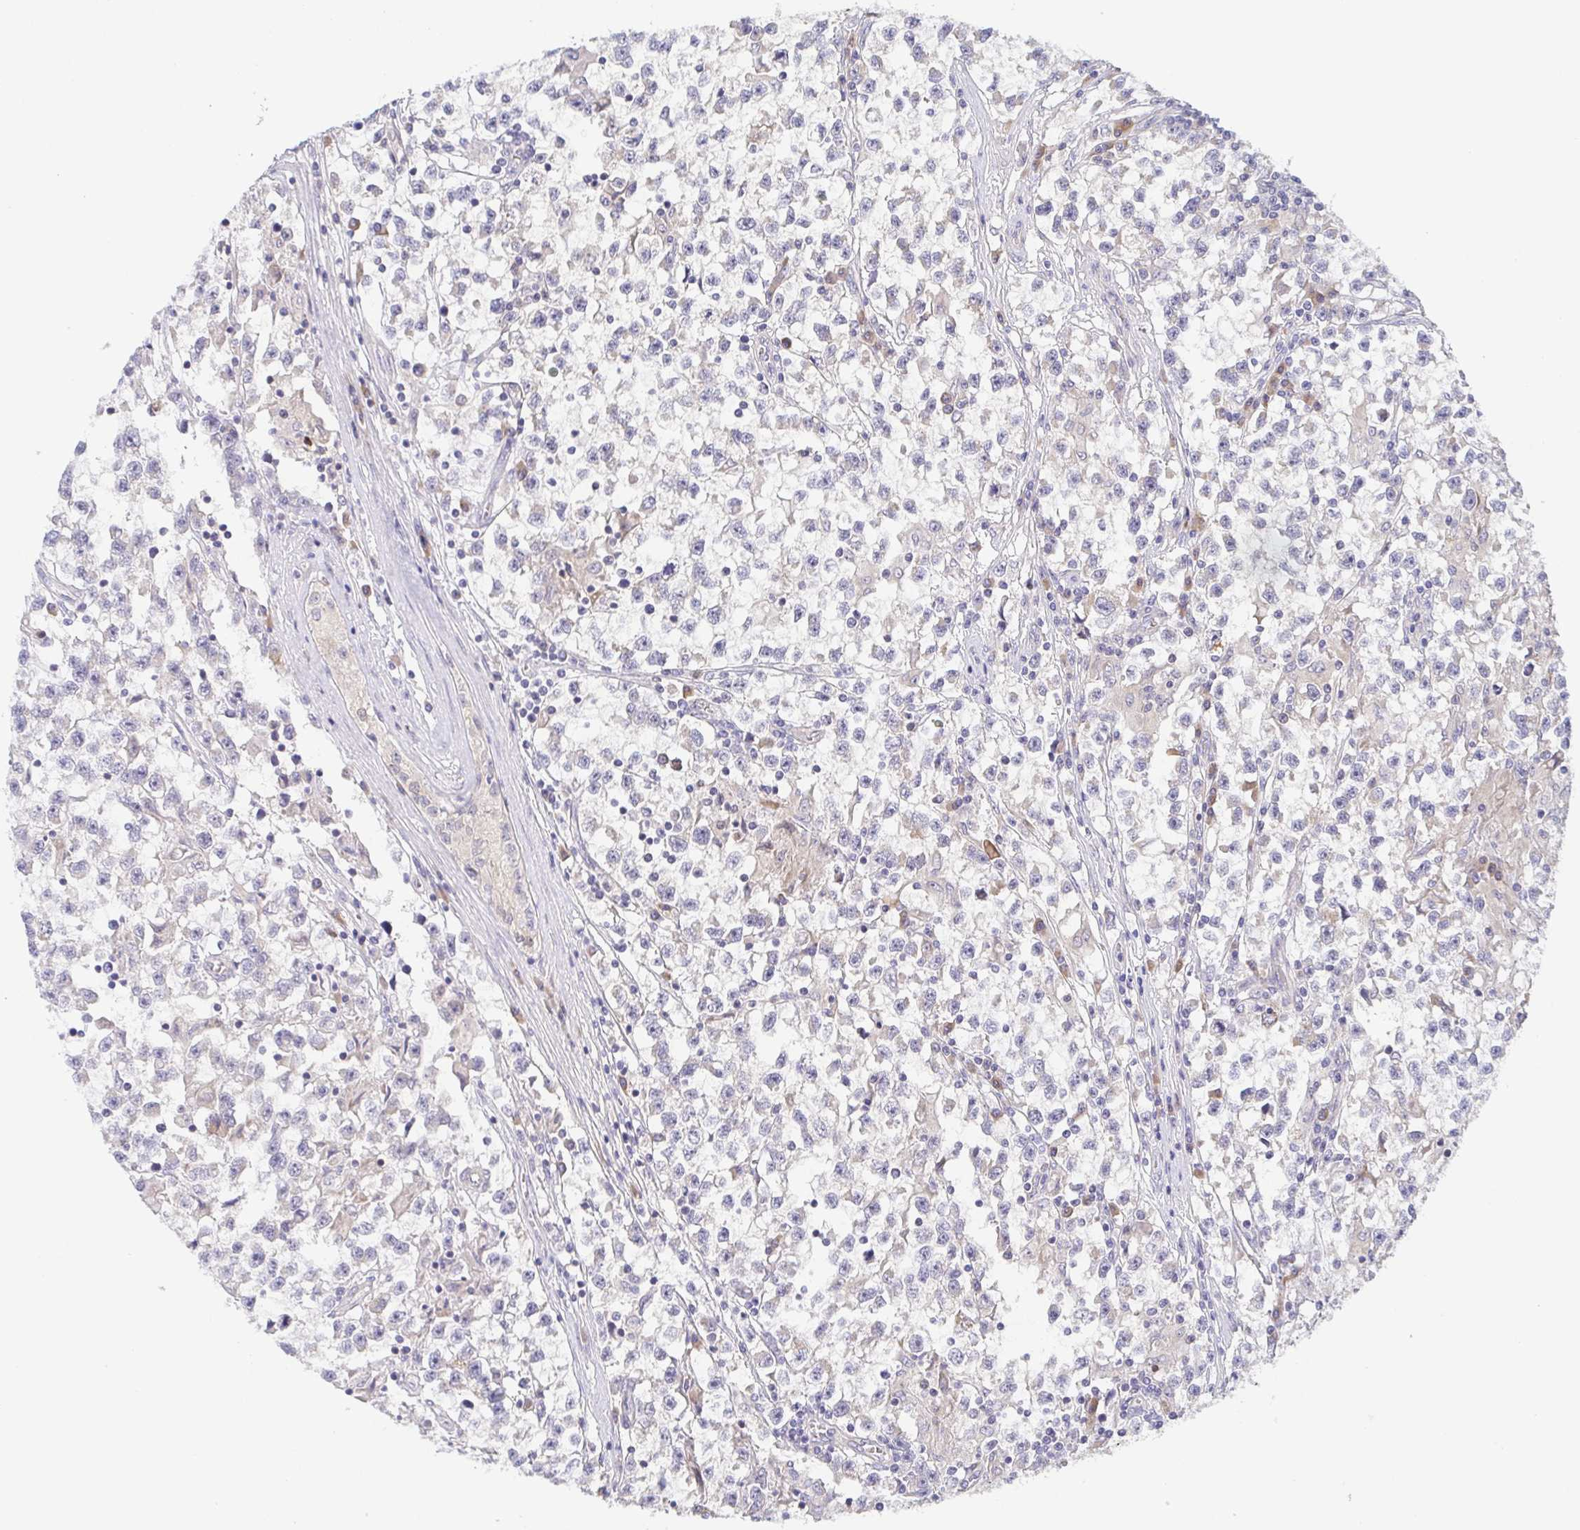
{"staining": {"intensity": "negative", "quantity": "none", "location": "none"}, "tissue": "testis cancer", "cell_type": "Tumor cells", "image_type": "cancer", "snomed": [{"axis": "morphology", "description": "Seminoma, NOS"}, {"axis": "topography", "description": "Testis"}], "caption": "High magnification brightfield microscopy of testis seminoma stained with DAB (brown) and counterstained with hematoxylin (blue): tumor cells show no significant positivity.", "gene": "BCL2L1", "patient": {"sex": "male", "age": 31}}